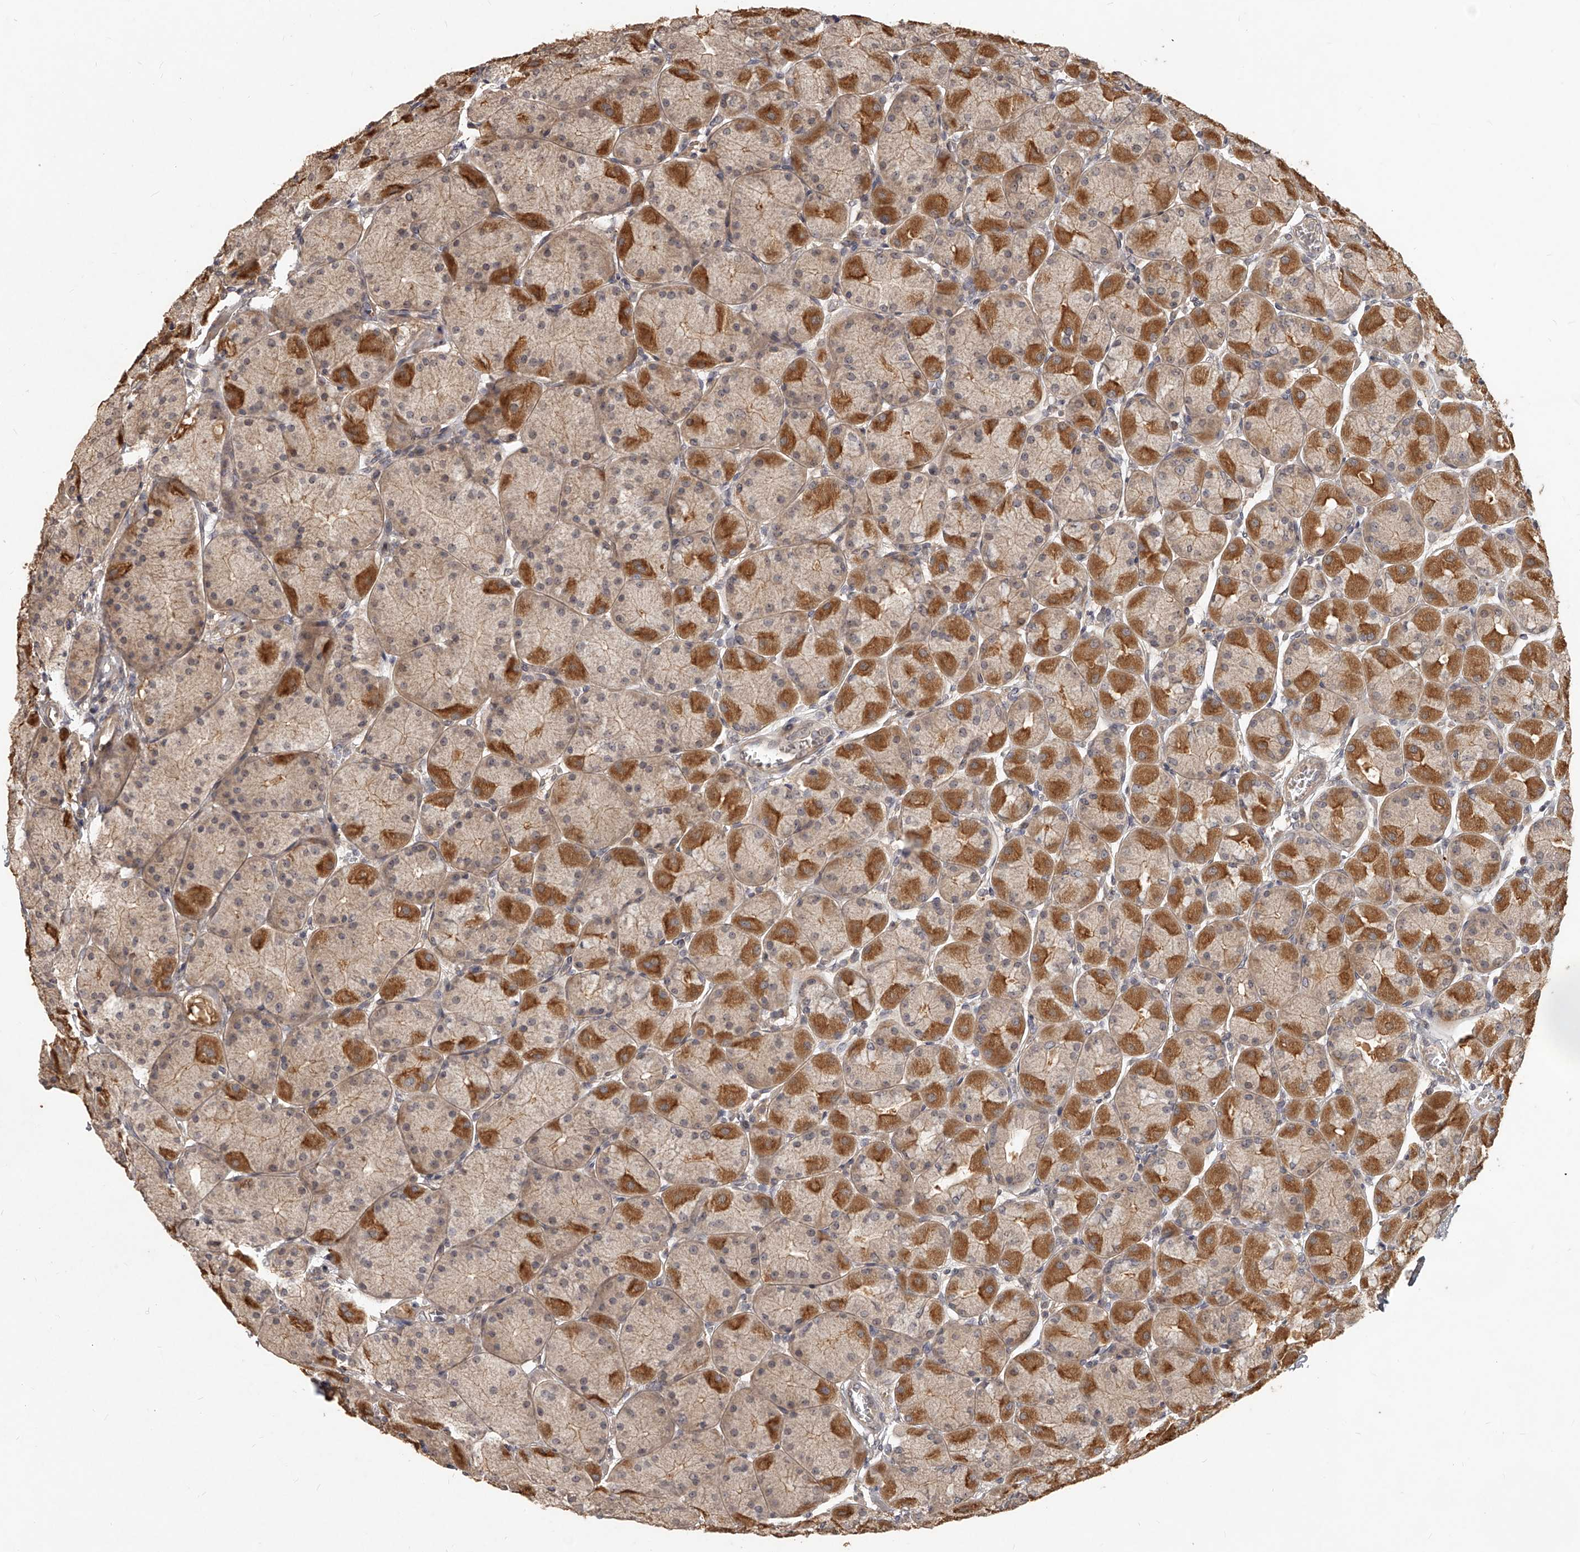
{"staining": {"intensity": "moderate", "quantity": ">75%", "location": "cytoplasmic/membranous"}, "tissue": "stomach", "cell_type": "Glandular cells", "image_type": "normal", "snomed": [{"axis": "morphology", "description": "Normal tissue, NOS"}, {"axis": "topography", "description": "Stomach, upper"}], "caption": "Moderate cytoplasmic/membranous positivity for a protein is seen in approximately >75% of glandular cells of unremarkable stomach using immunohistochemistry.", "gene": "SLC37A1", "patient": {"sex": "female", "age": 56}}